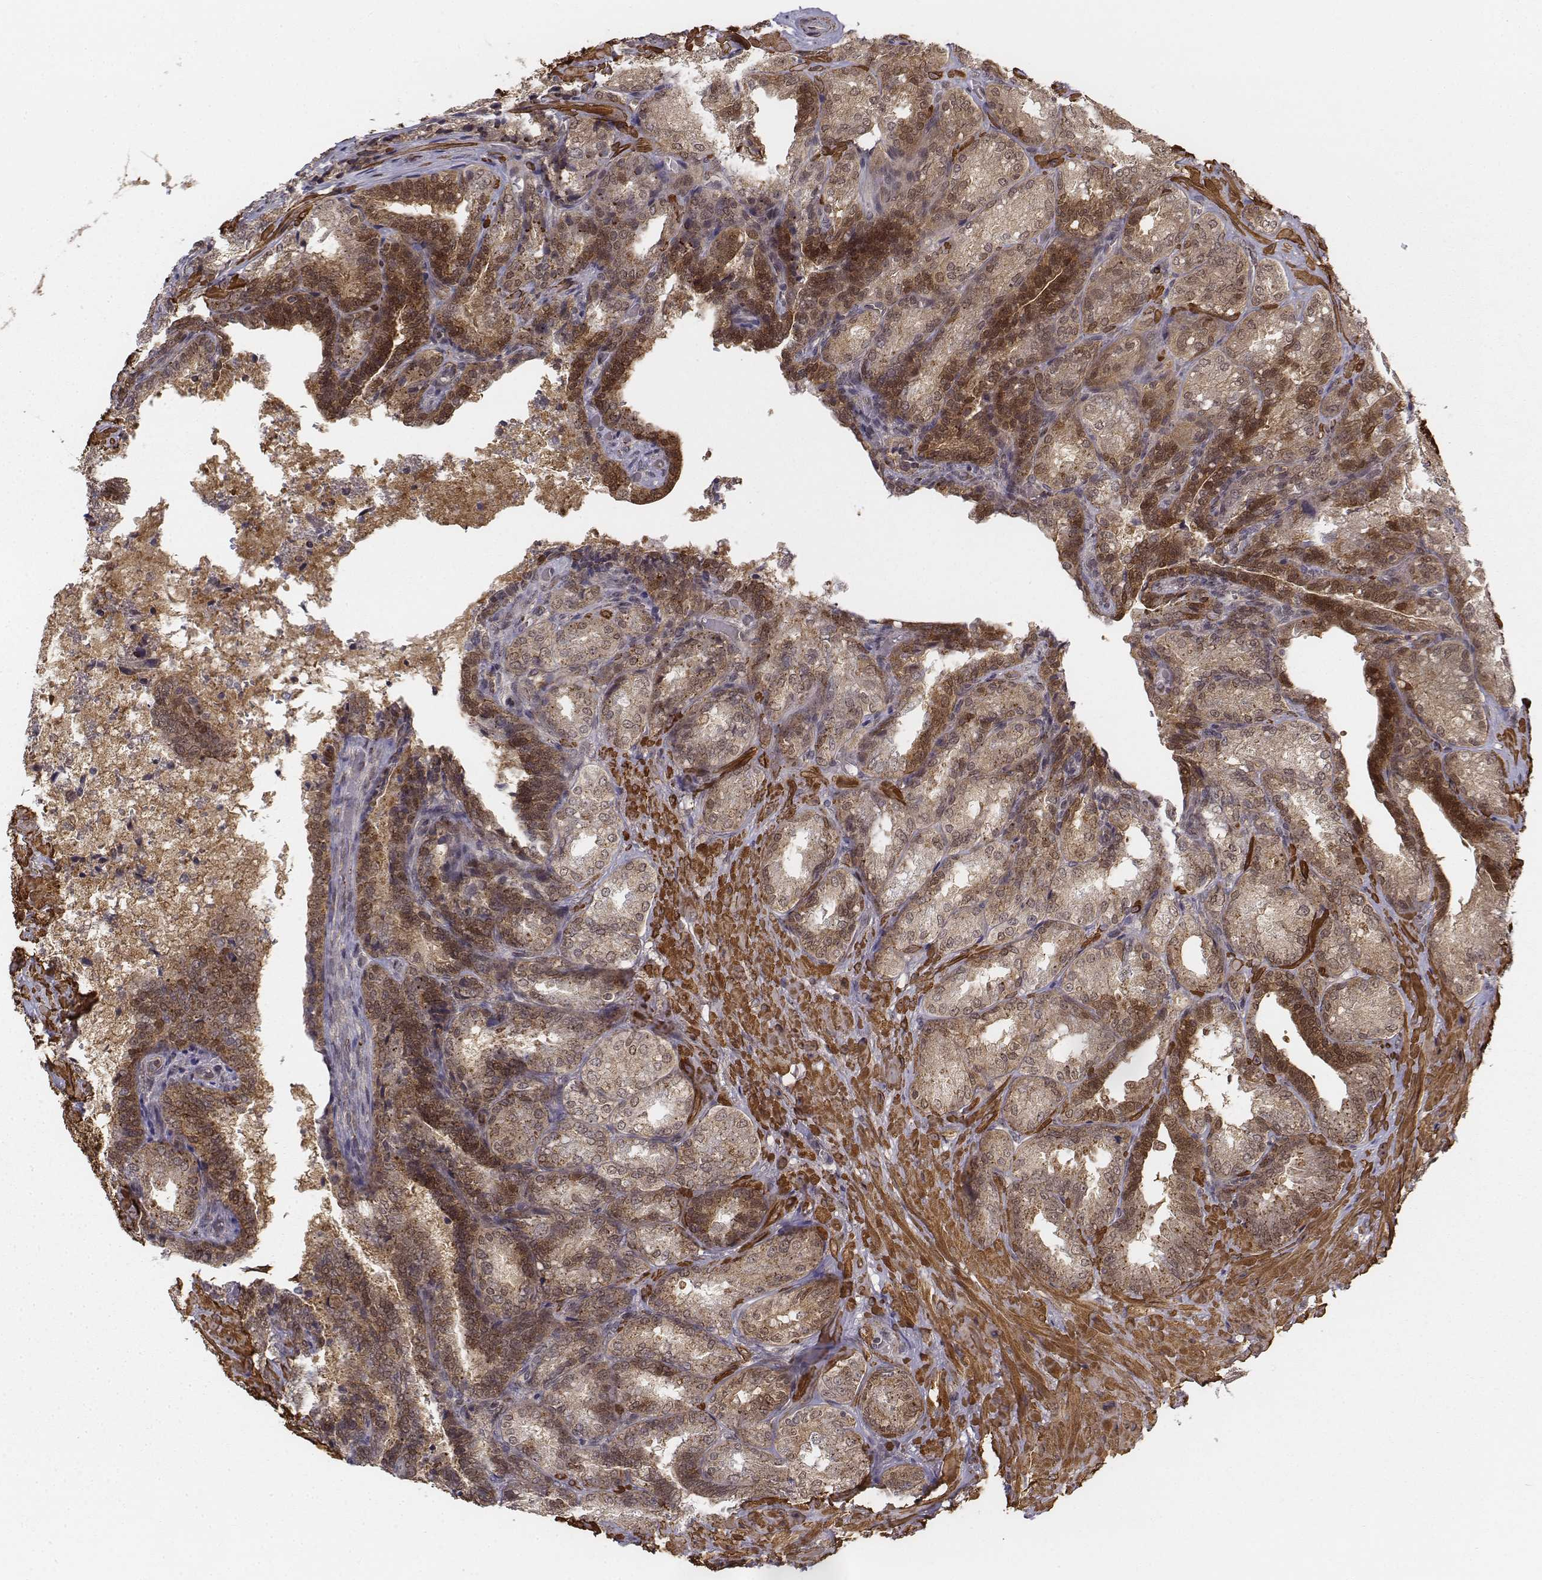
{"staining": {"intensity": "moderate", "quantity": ">75%", "location": "cytoplasmic/membranous,nuclear"}, "tissue": "seminal vesicle", "cell_type": "Glandular cells", "image_type": "normal", "snomed": [{"axis": "morphology", "description": "Normal tissue, NOS"}, {"axis": "topography", "description": "Seminal veicle"}], "caption": "IHC staining of benign seminal vesicle, which reveals medium levels of moderate cytoplasmic/membranous,nuclear positivity in about >75% of glandular cells indicating moderate cytoplasmic/membranous,nuclear protein positivity. The staining was performed using DAB (brown) for protein detection and nuclei were counterstained in hematoxylin (blue).", "gene": "ZFYVE19", "patient": {"sex": "male", "age": 68}}